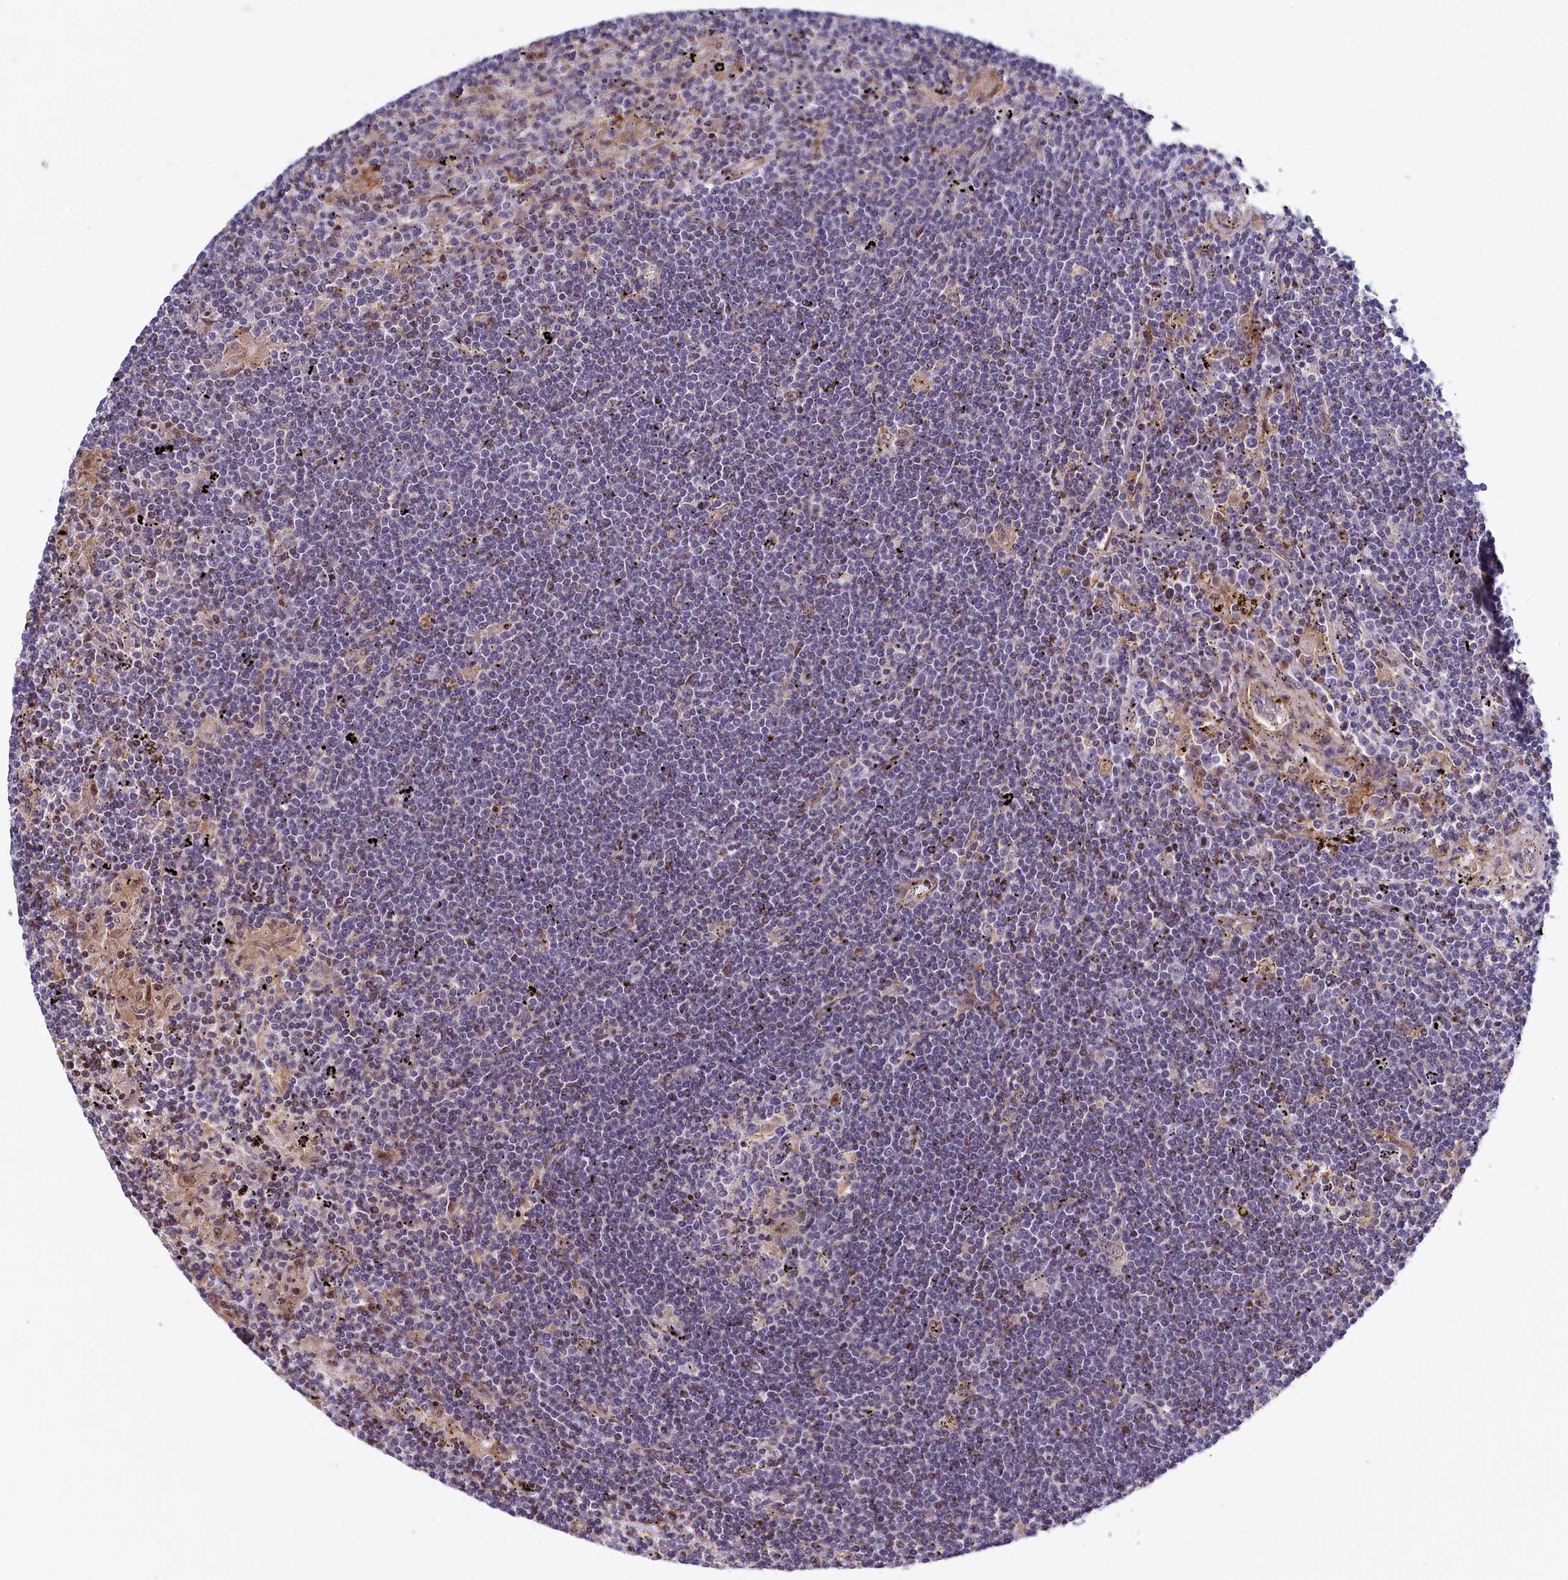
{"staining": {"intensity": "negative", "quantity": "none", "location": "none"}, "tissue": "lymphoma", "cell_type": "Tumor cells", "image_type": "cancer", "snomed": [{"axis": "morphology", "description": "Malignant lymphoma, non-Hodgkin's type, Low grade"}, {"axis": "topography", "description": "Spleen"}], "caption": "IHC image of neoplastic tissue: human lymphoma stained with DAB (3,3'-diaminobenzidine) displays no significant protein staining in tumor cells.", "gene": "TGDS", "patient": {"sex": "male", "age": 76}}